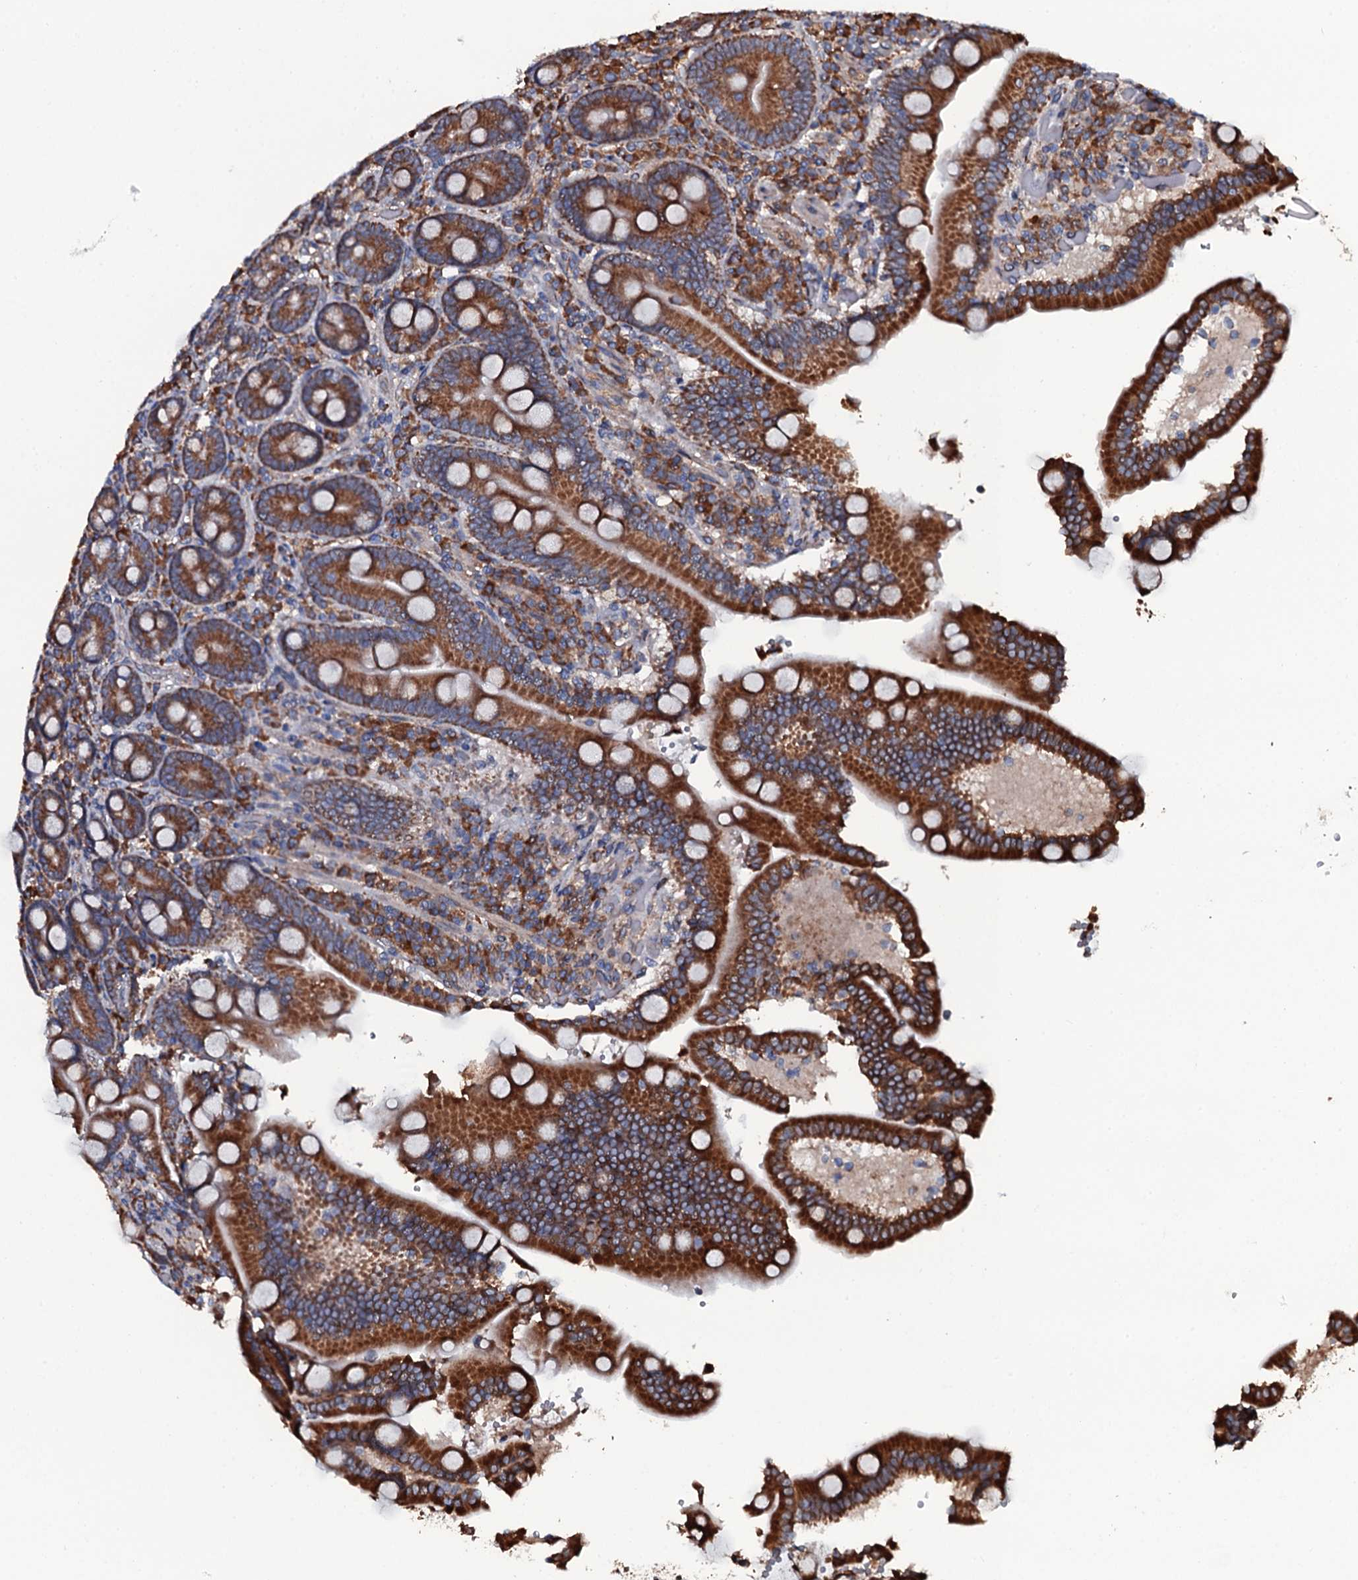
{"staining": {"intensity": "strong", "quantity": ">75%", "location": "cytoplasmic/membranous"}, "tissue": "duodenum", "cell_type": "Glandular cells", "image_type": "normal", "snomed": [{"axis": "morphology", "description": "Normal tissue, NOS"}, {"axis": "topography", "description": "Duodenum"}], "caption": "Immunohistochemical staining of benign human duodenum demonstrates >75% levels of strong cytoplasmic/membranous protein expression in about >75% of glandular cells. (DAB (3,3'-diaminobenzidine) IHC, brown staining for protein, blue staining for nuclei).", "gene": "RAB12", "patient": {"sex": "female", "age": 62}}